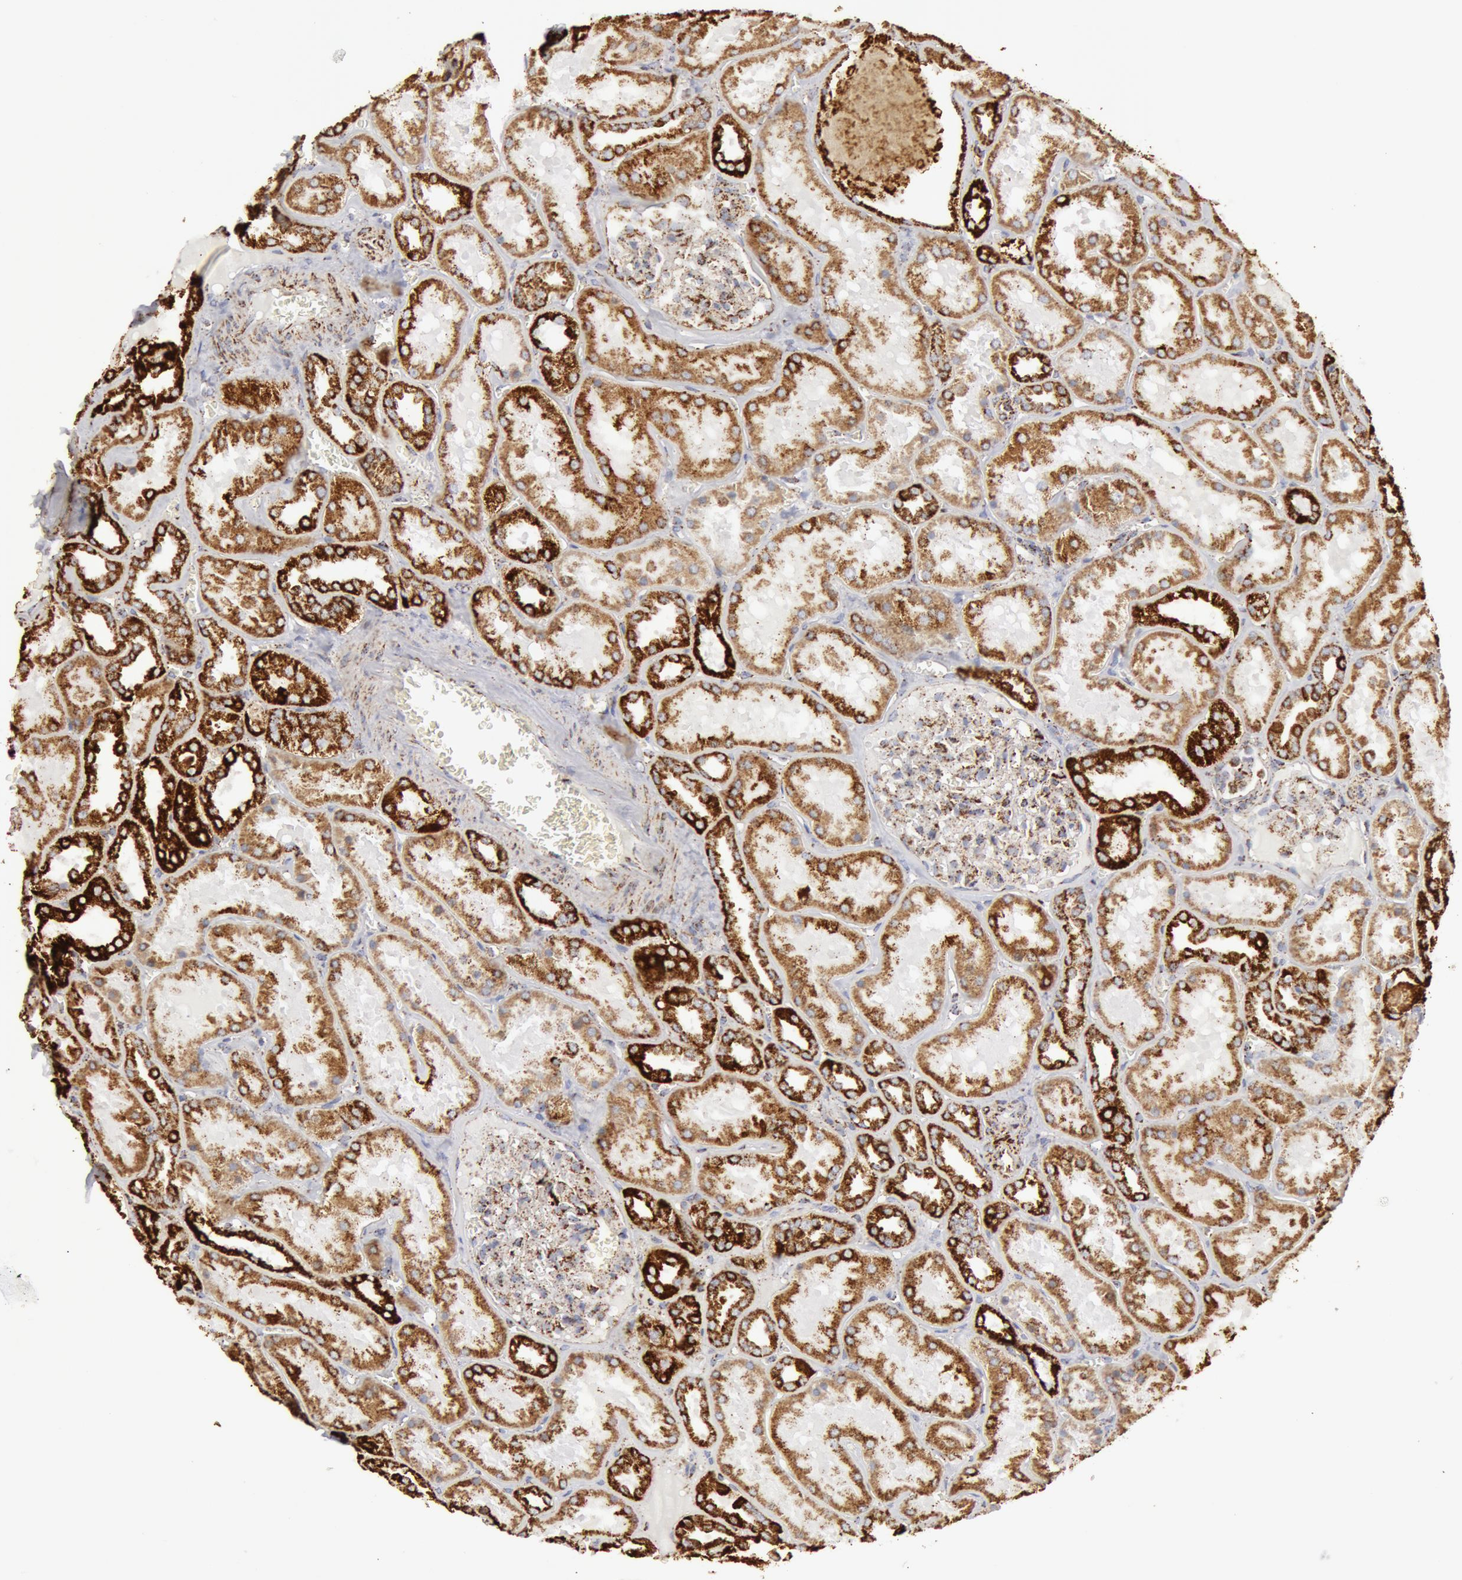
{"staining": {"intensity": "moderate", "quantity": ">75%", "location": "cytoplasmic/membranous"}, "tissue": "kidney", "cell_type": "Cells in glomeruli", "image_type": "normal", "snomed": [{"axis": "morphology", "description": "Normal tissue, NOS"}, {"axis": "topography", "description": "Kidney"}], "caption": "High-power microscopy captured an IHC photomicrograph of benign kidney, revealing moderate cytoplasmic/membranous staining in approximately >75% of cells in glomeruli.", "gene": "ATP5F1B", "patient": {"sex": "female", "age": 52}}